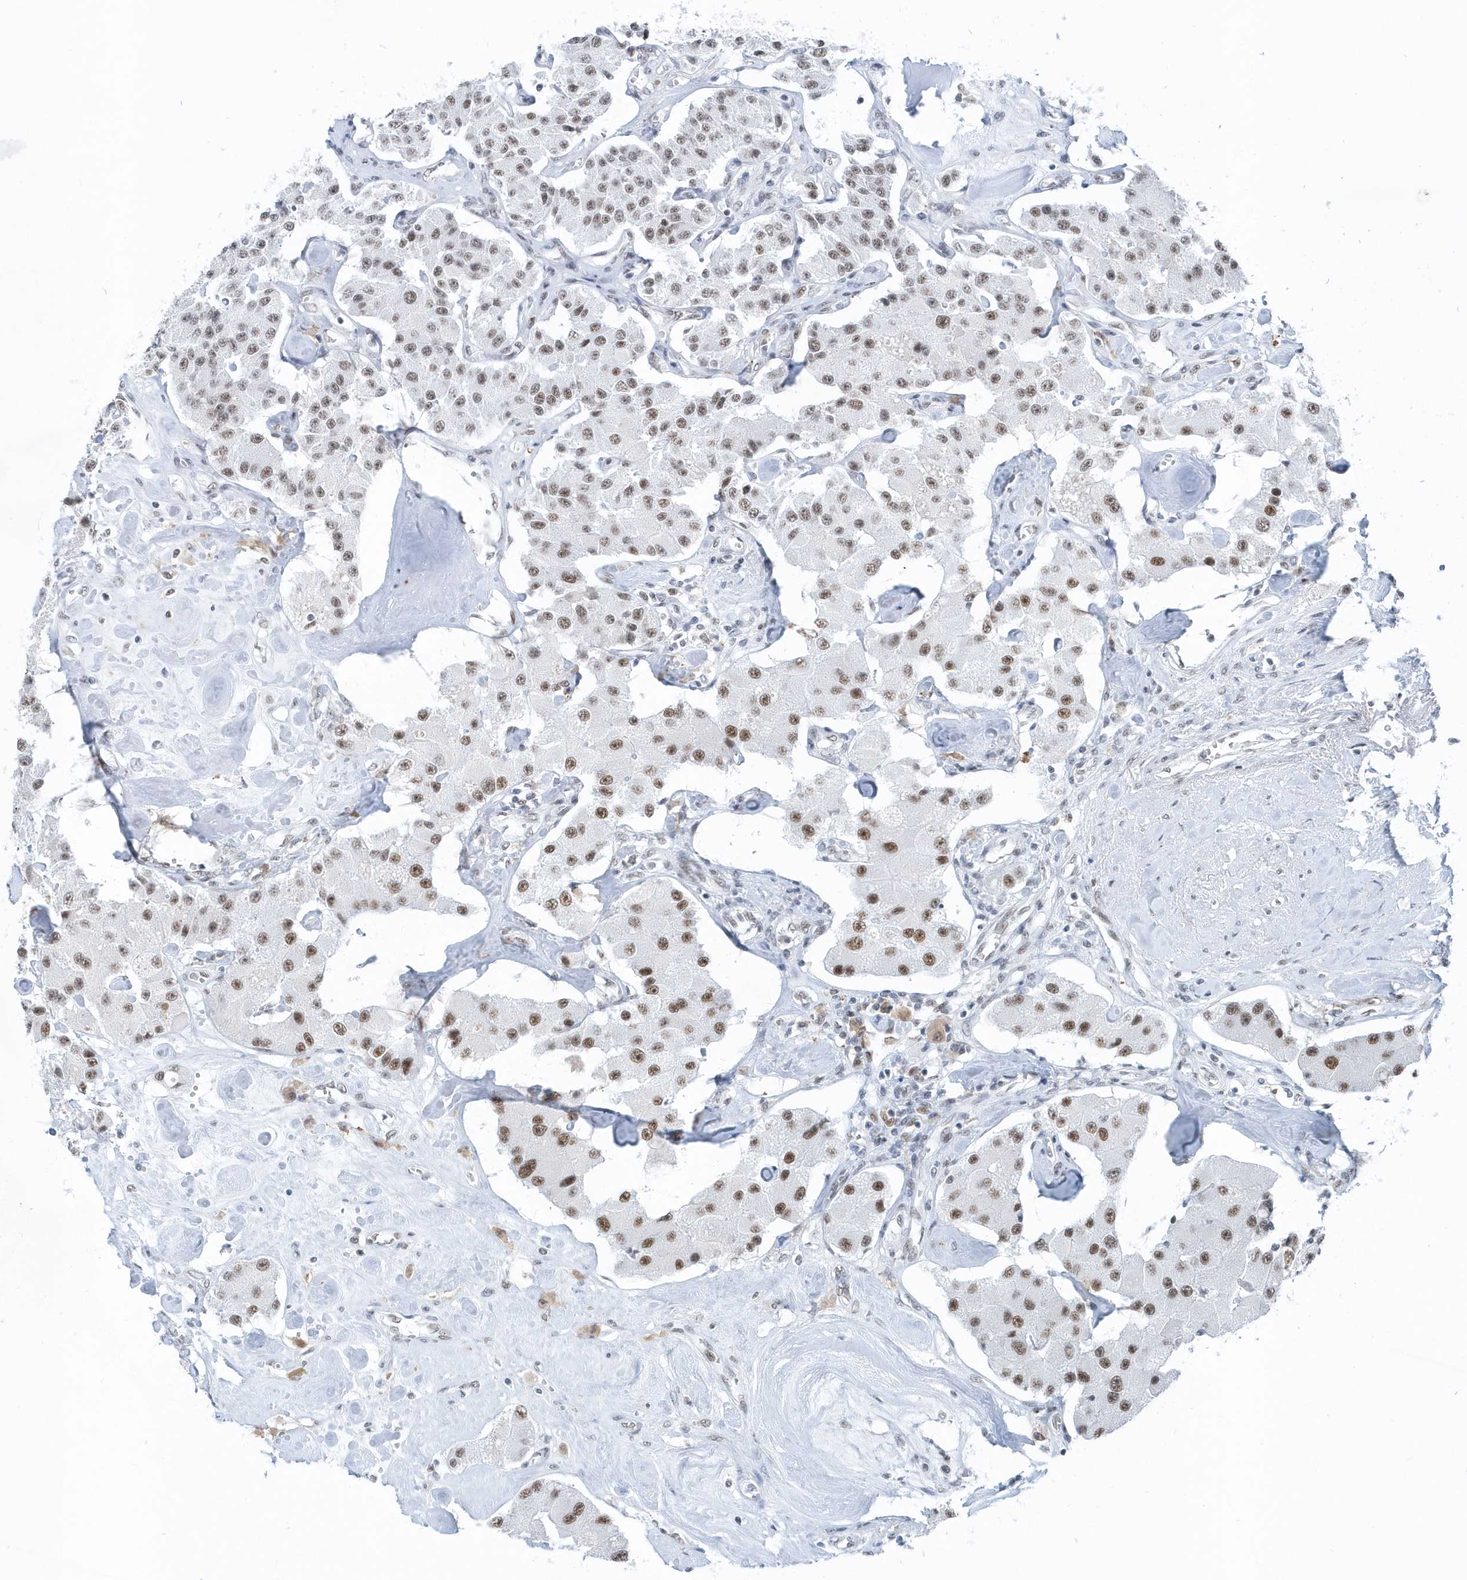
{"staining": {"intensity": "moderate", "quantity": ">75%", "location": "nuclear"}, "tissue": "carcinoid", "cell_type": "Tumor cells", "image_type": "cancer", "snomed": [{"axis": "morphology", "description": "Carcinoid, malignant, NOS"}, {"axis": "topography", "description": "Pancreas"}], "caption": "This is an image of IHC staining of carcinoid (malignant), which shows moderate positivity in the nuclear of tumor cells.", "gene": "FIP1L1", "patient": {"sex": "male", "age": 41}}